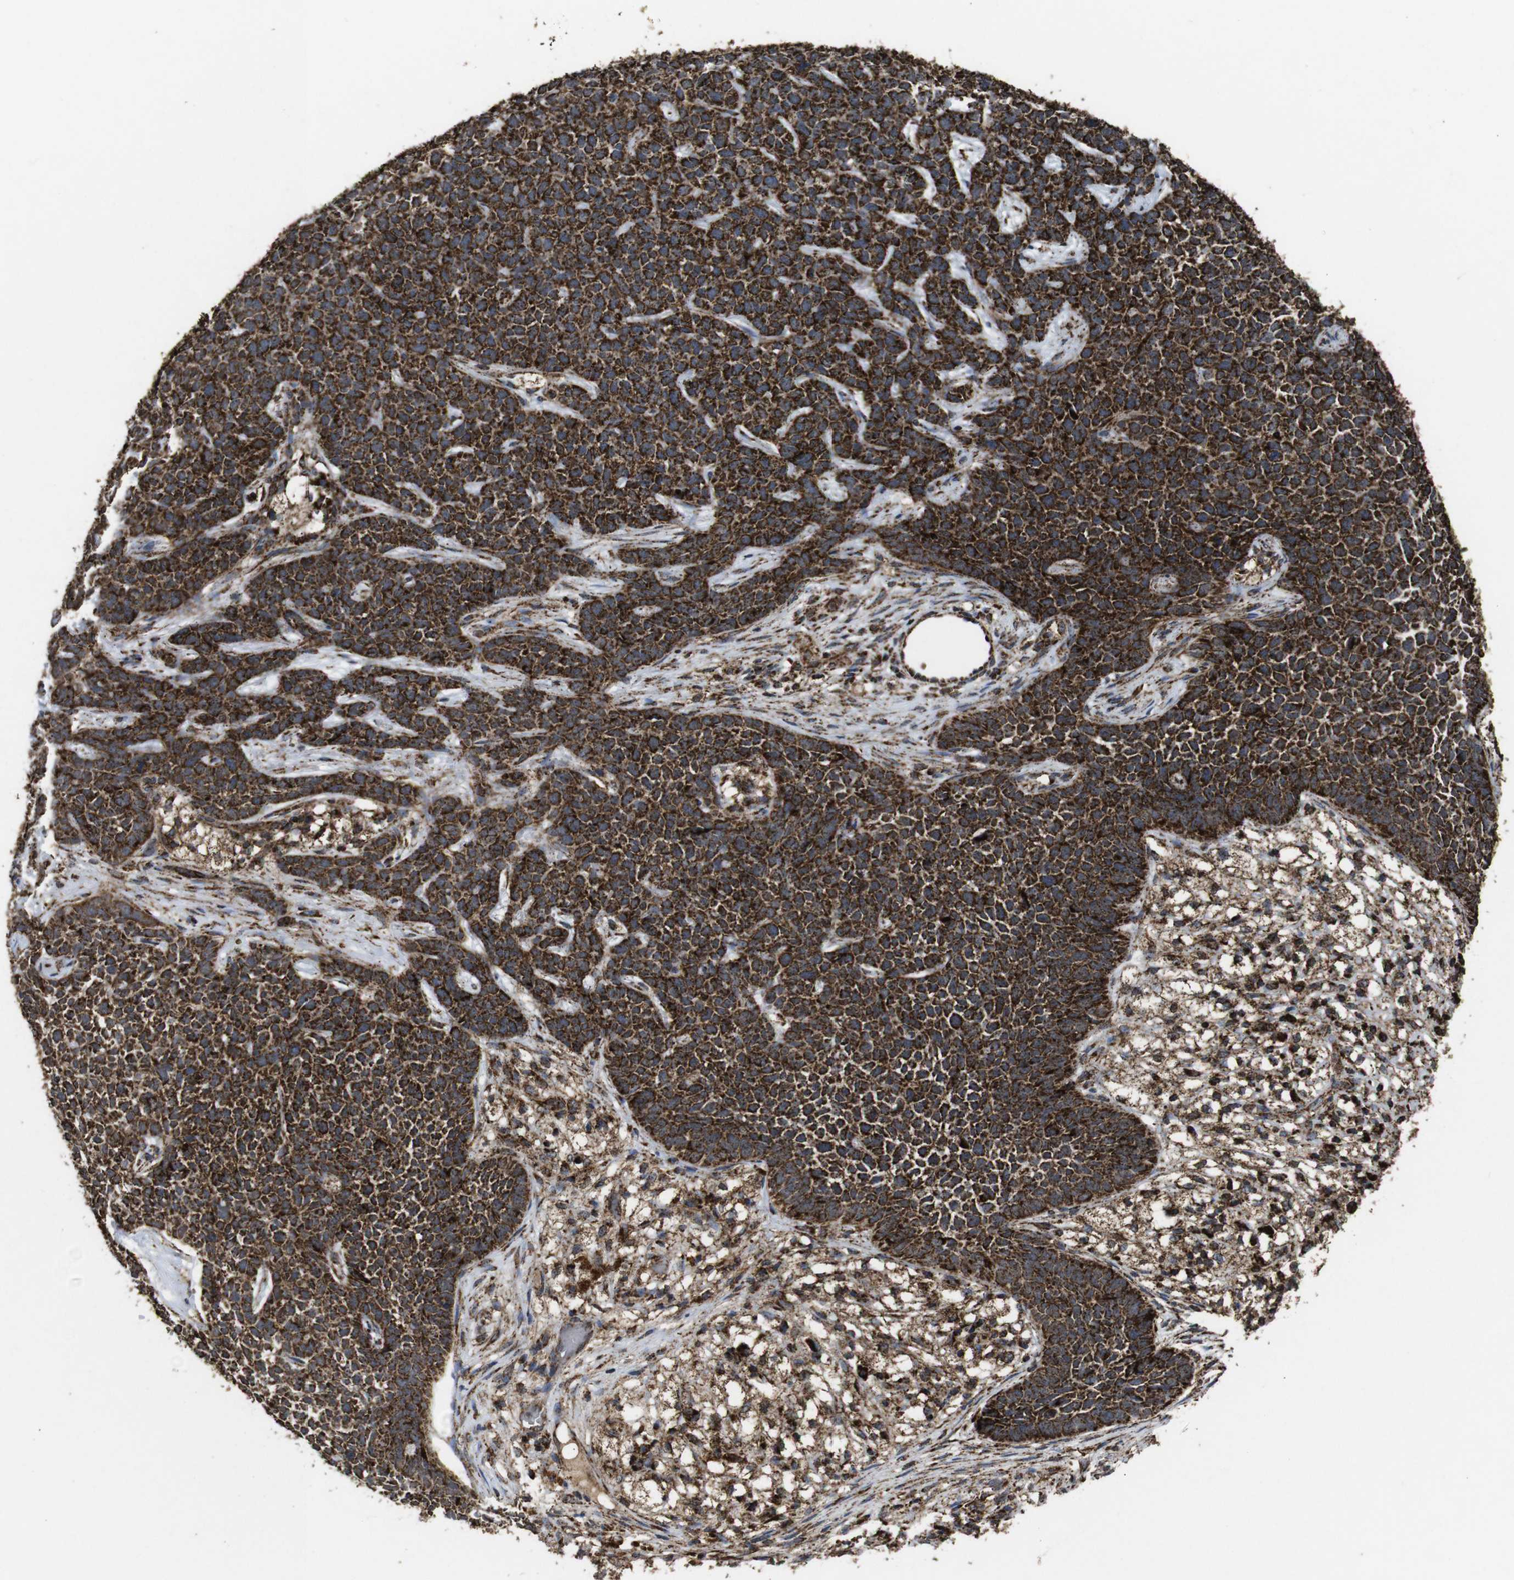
{"staining": {"intensity": "strong", "quantity": ">75%", "location": "cytoplasmic/membranous"}, "tissue": "skin cancer", "cell_type": "Tumor cells", "image_type": "cancer", "snomed": [{"axis": "morphology", "description": "Basal cell carcinoma"}, {"axis": "topography", "description": "Skin"}], "caption": "IHC (DAB) staining of skin basal cell carcinoma exhibits strong cytoplasmic/membranous protein staining in about >75% of tumor cells.", "gene": "ATP5F1A", "patient": {"sex": "female", "age": 84}}